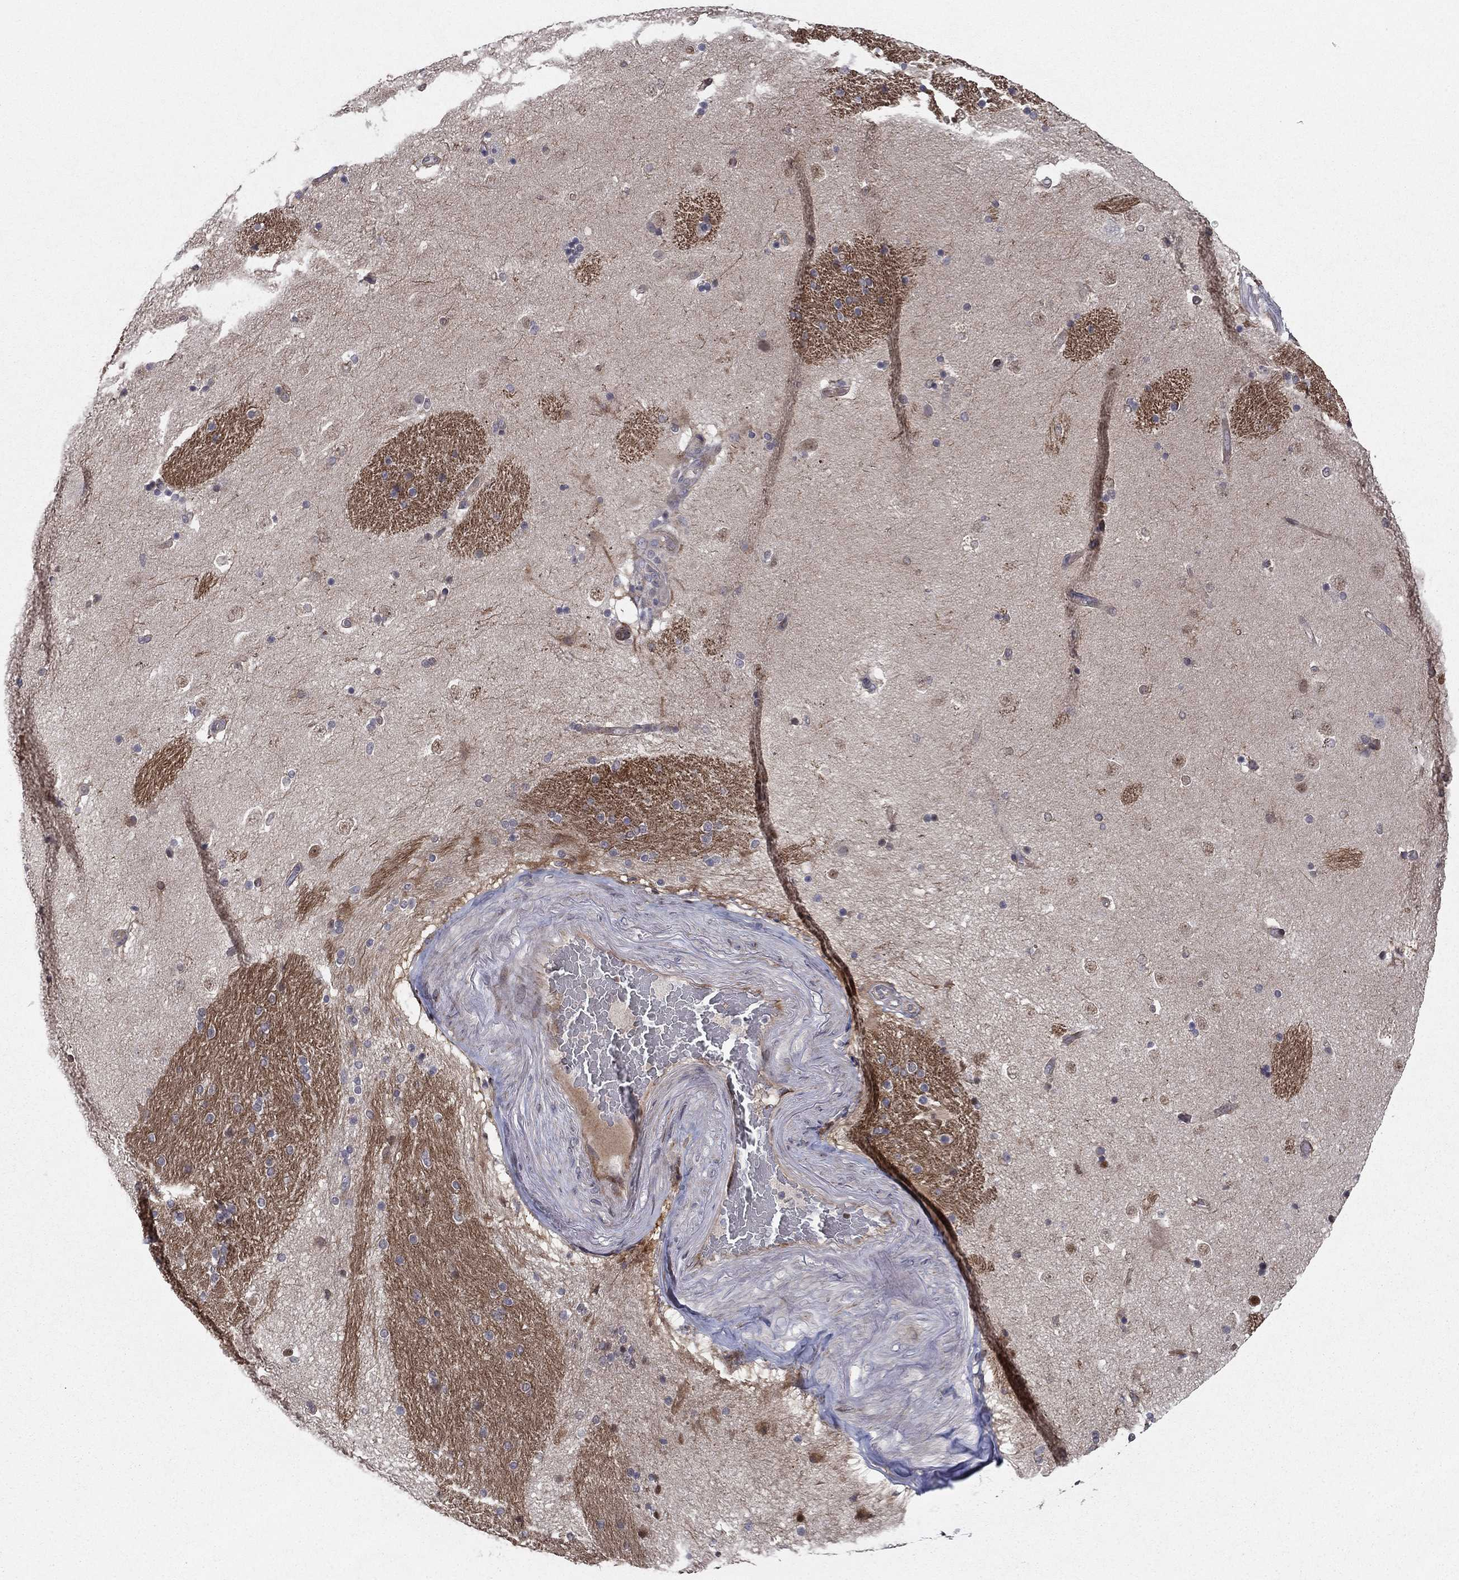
{"staining": {"intensity": "strong", "quantity": "<25%", "location": "nuclear"}, "tissue": "caudate", "cell_type": "Glial cells", "image_type": "normal", "snomed": [{"axis": "morphology", "description": "Normal tissue, NOS"}, {"axis": "topography", "description": "Lateral ventricle wall"}], "caption": "The micrograph displays staining of normal caudate, revealing strong nuclear protein staining (brown color) within glial cells.", "gene": "BCL11A", "patient": {"sex": "male", "age": 51}}